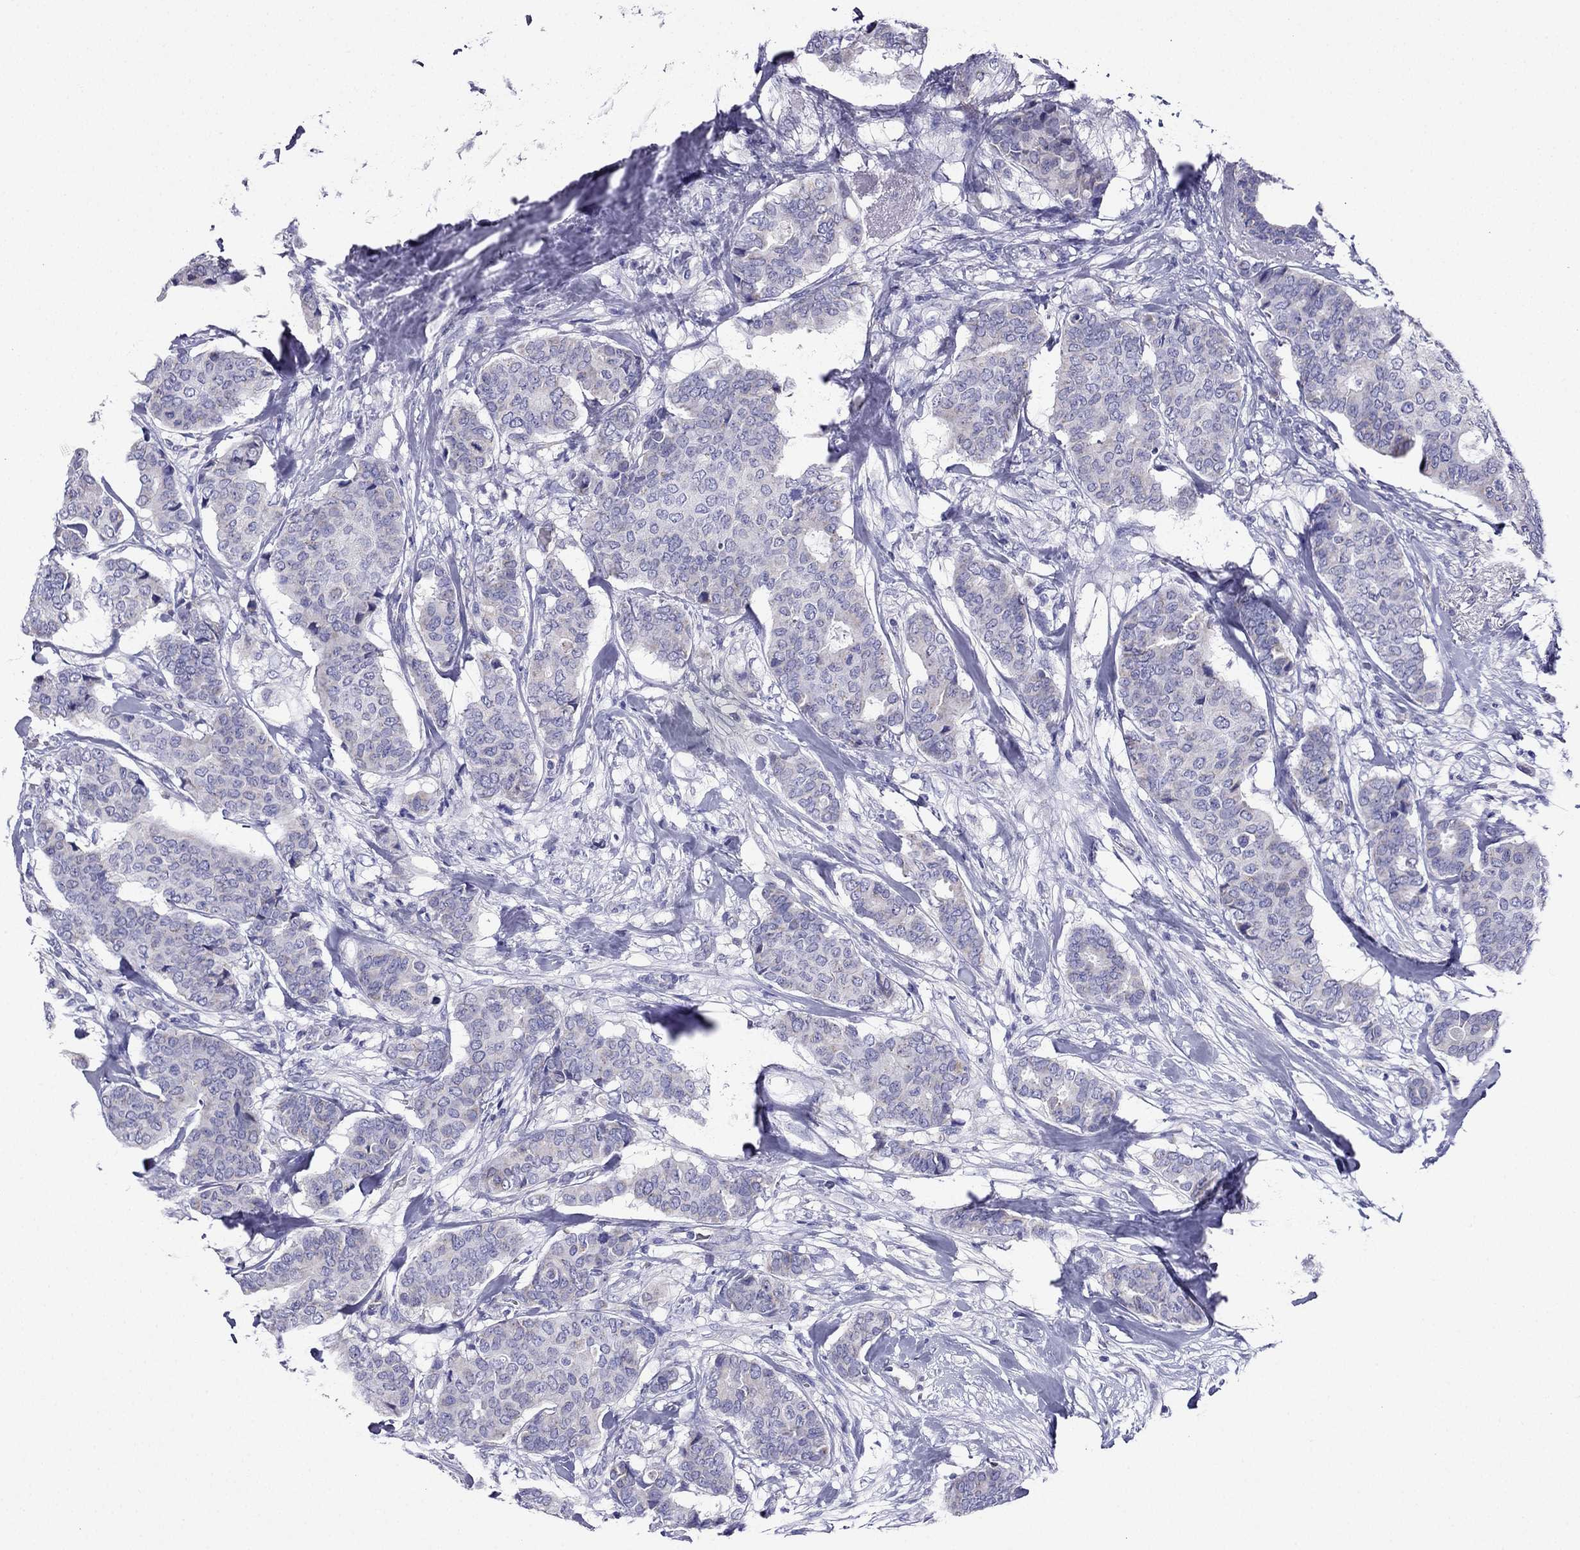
{"staining": {"intensity": "negative", "quantity": "none", "location": "none"}, "tissue": "breast cancer", "cell_type": "Tumor cells", "image_type": "cancer", "snomed": [{"axis": "morphology", "description": "Duct carcinoma"}, {"axis": "topography", "description": "Breast"}], "caption": "Human breast cancer stained for a protein using IHC reveals no positivity in tumor cells.", "gene": "KIF5A", "patient": {"sex": "female", "age": 75}}